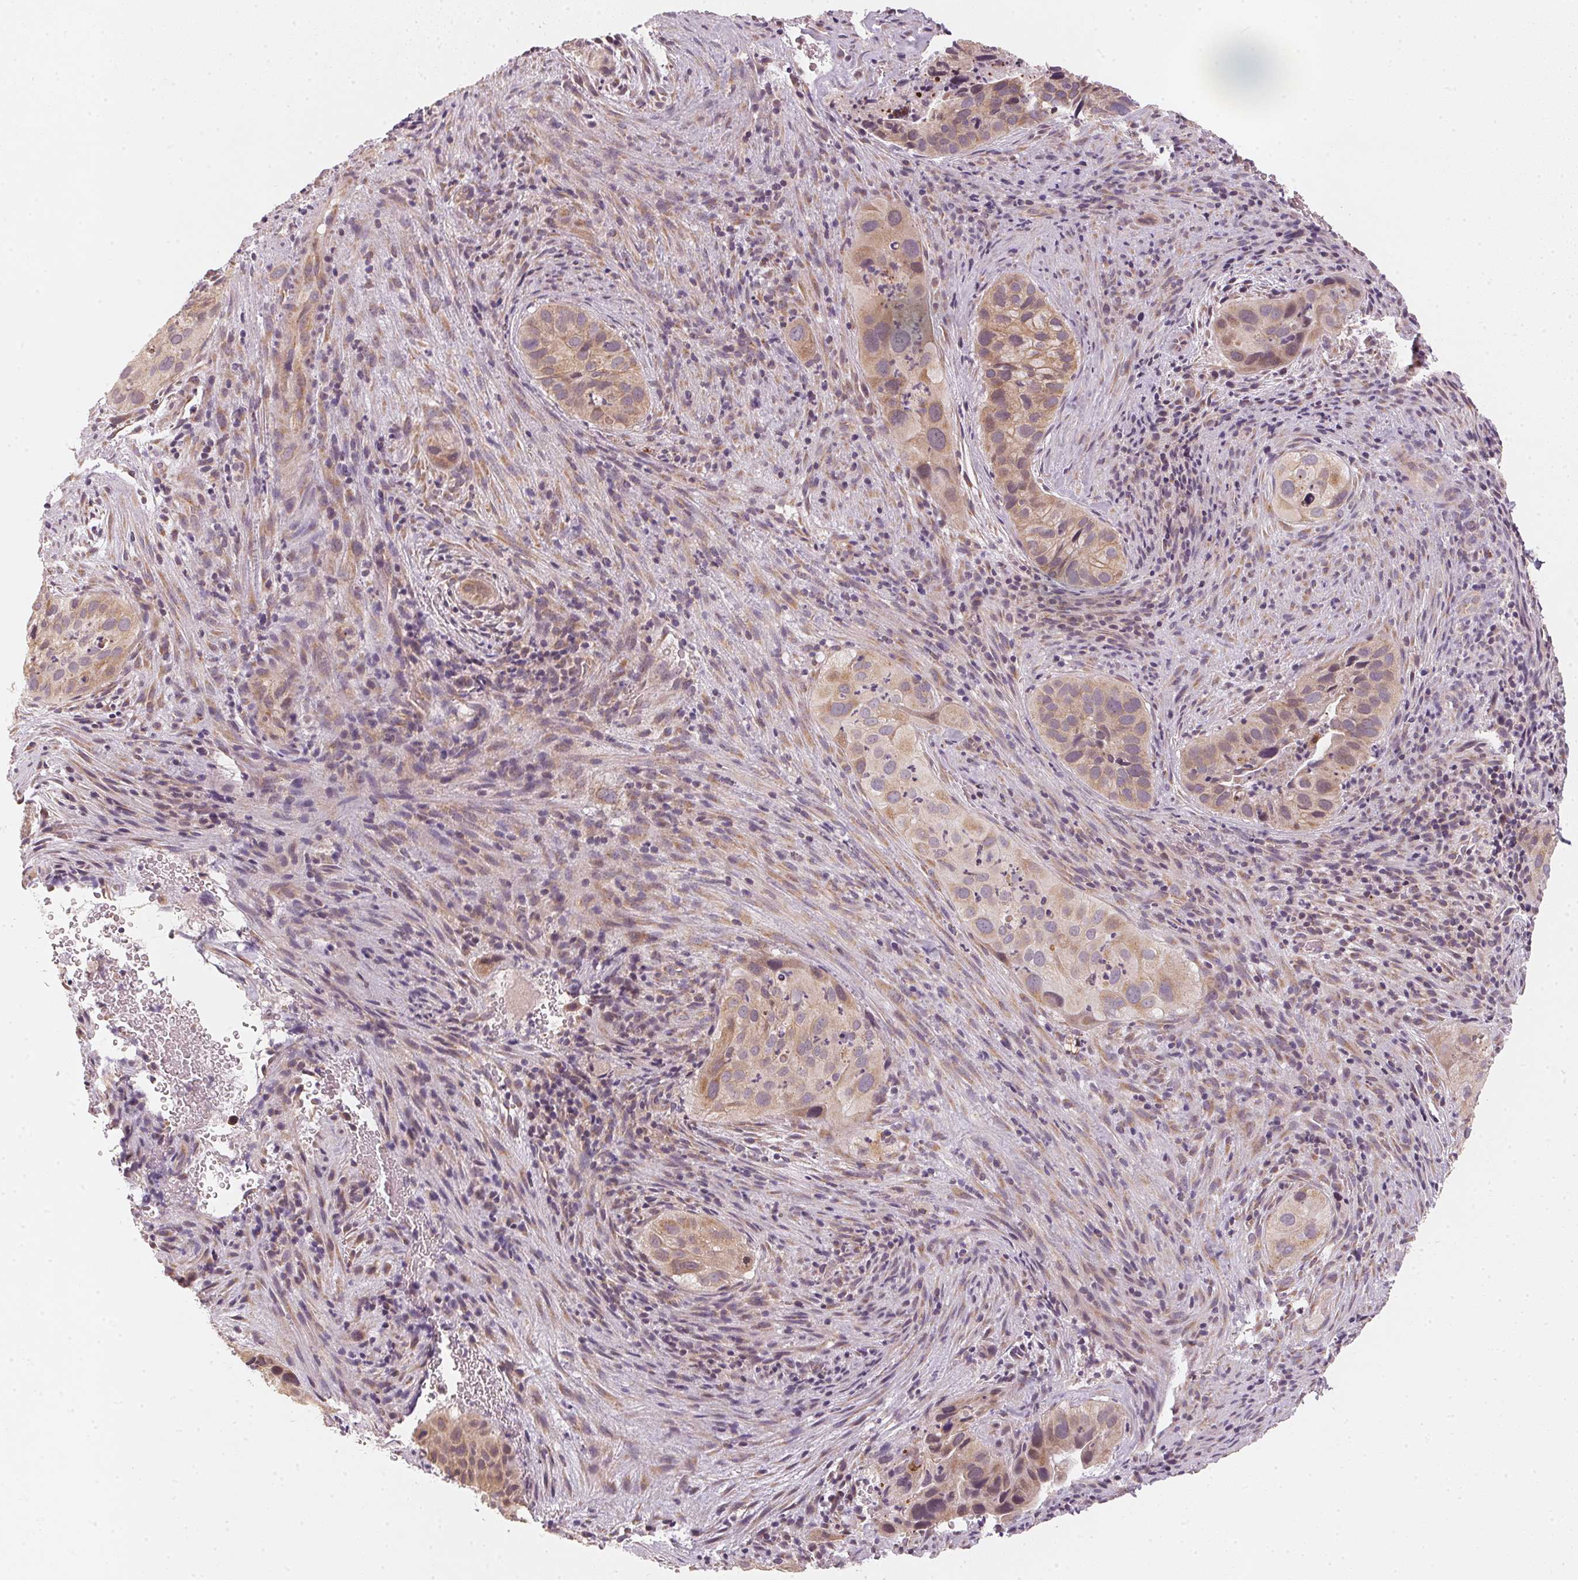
{"staining": {"intensity": "weak", "quantity": ">75%", "location": "cytoplasmic/membranous"}, "tissue": "cervical cancer", "cell_type": "Tumor cells", "image_type": "cancer", "snomed": [{"axis": "morphology", "description": "Squamous cell carcinoma, NOS"}, {"axis": "topography", "description": "Cervix"}], "caption": "Immunohistochemical staining of cervical cancer (squamous cell carcinoma) exhibits low levels of weak cytoplasmic/membranous protein staining in approximately >75% of tumor cells.", "gene": "MATCAP1", "patient": {"sex": "female", "age": 38}}